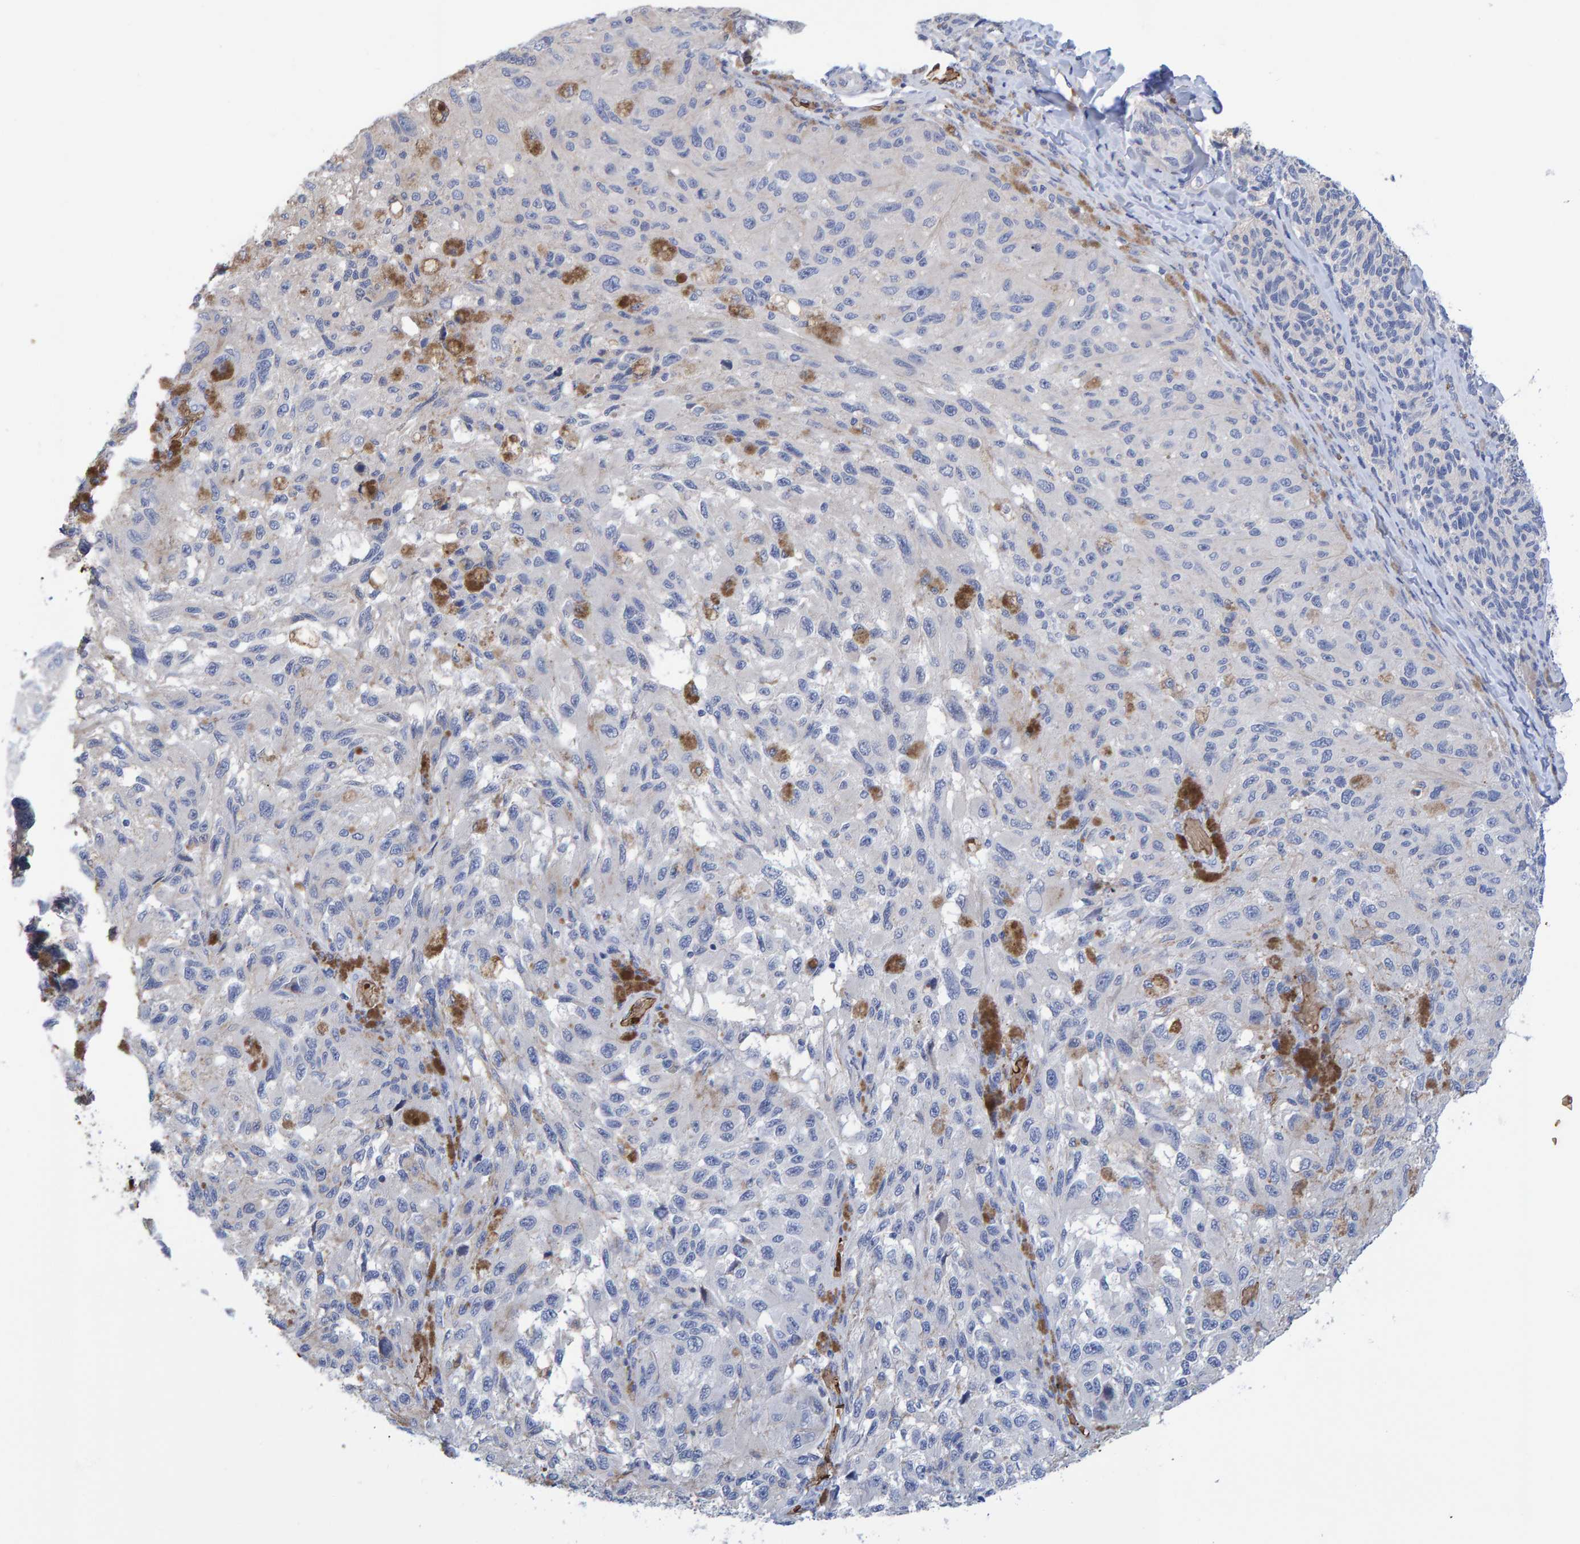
{"staining": {"intensity": "negative", "quantity": "none", "location": "none"}, "tissue": "melanoma", "cell_type": "Tumor cells", "image_type": "cancer", "snomed": [{"axis": "morphology", "description": "Malignant melanoma, NOS"}, {"axis": "topography", "description": "Skin"}], "caption": "The photomicrograph shows no significant positivity in tumor cells of malignant melanoma.", "gene": "VPS9D1", "patient": {"sex": "female", "age": 73}}